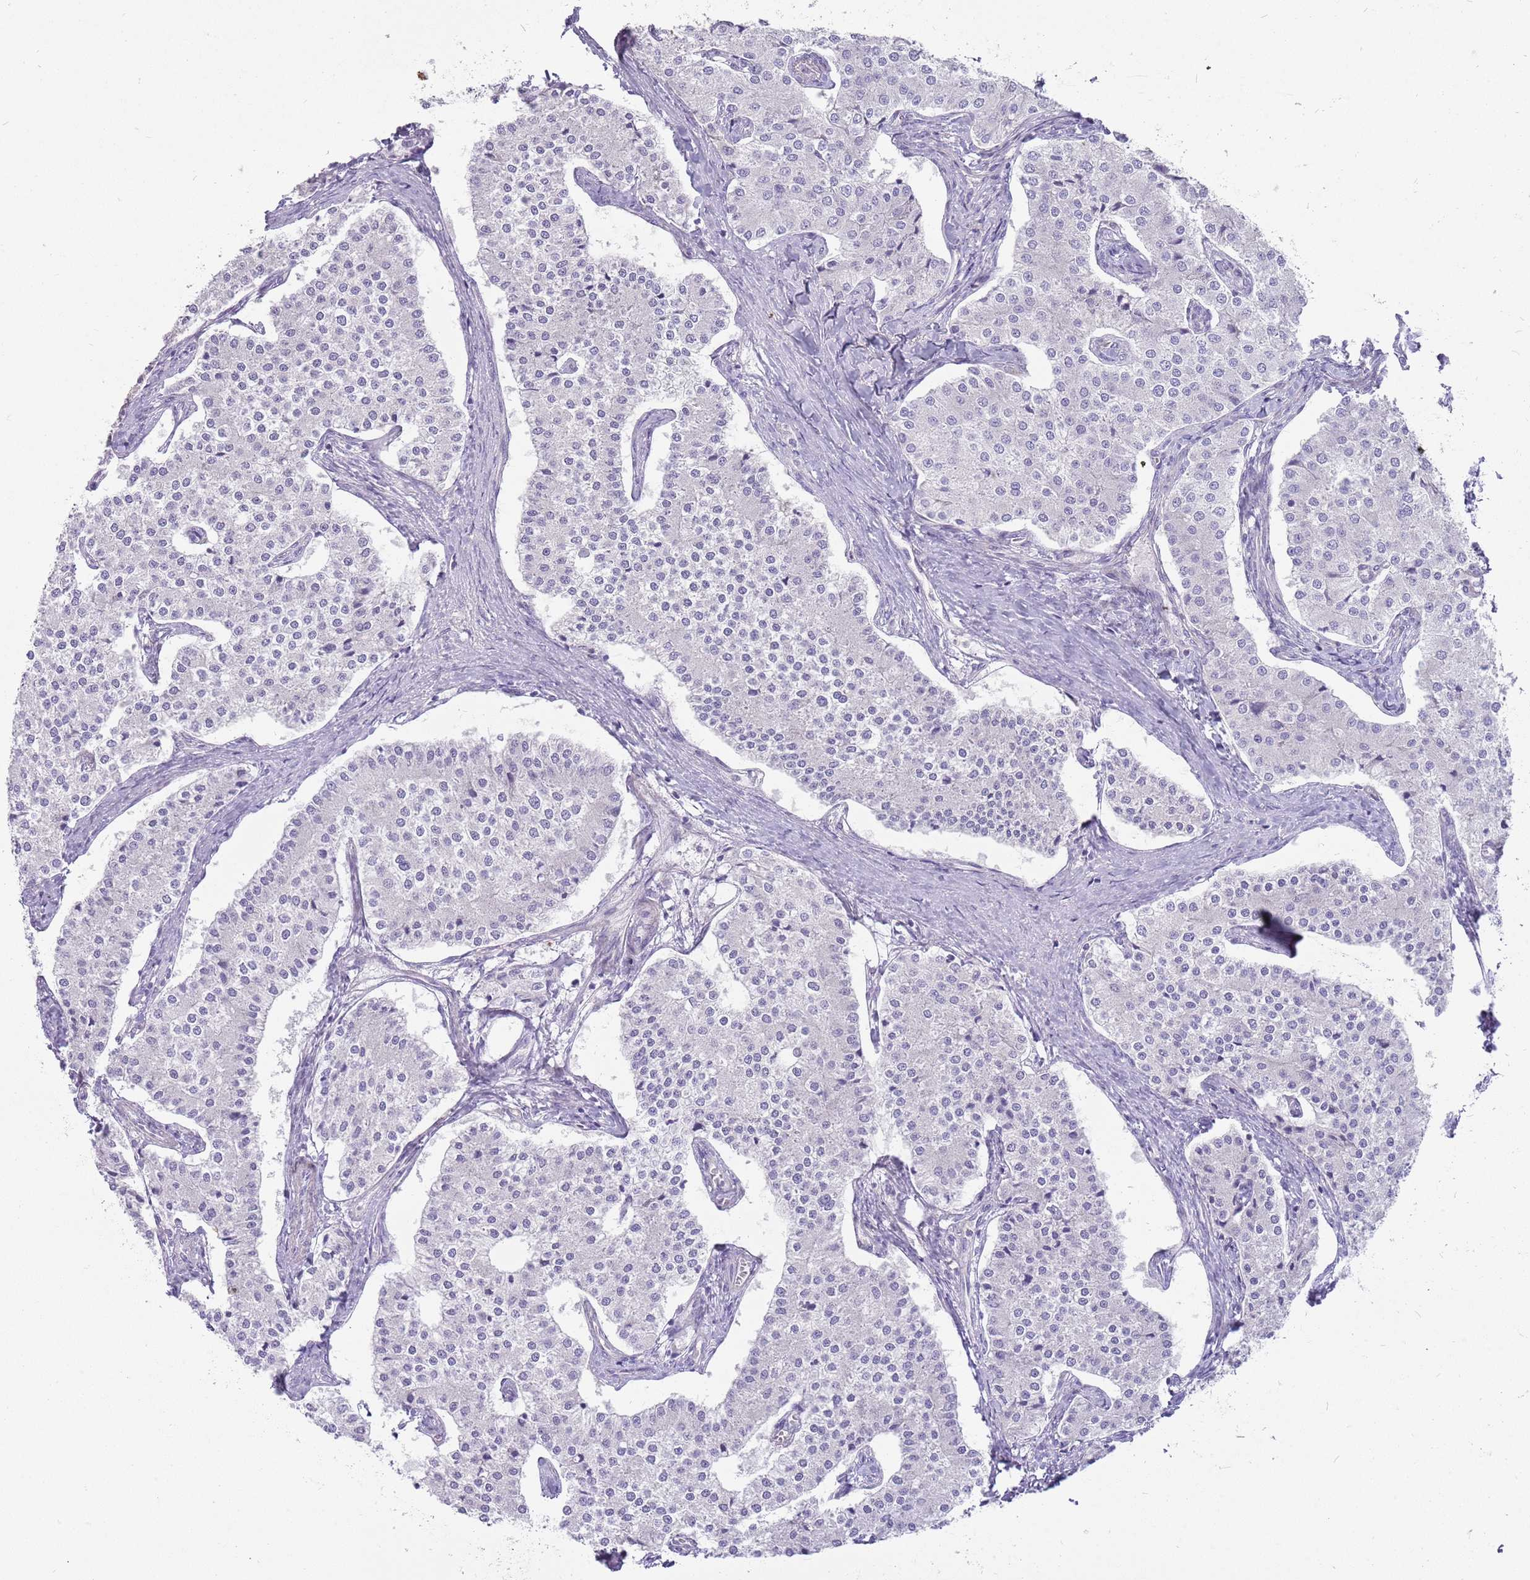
{"staining": {"intensity": "negative", "quantity": "none", "location": "none"}, "tissue": "carcinoid", "cell_type": "Tumor cells", "image_type": "cancer", "snomed": [{"axis": "morphology", "description": "Carcinoid, malignant, NOS"}, {"axis": "topography", "description": "Colon"}], "caption": "Immunohistochemistry histopathology image of human carcinoid (malignant) stained for a protein (brown), which demonstrates no staining in tumor cells.", "gene": "DIPK1C", "patient": {"sex": "female", "age": 52}}